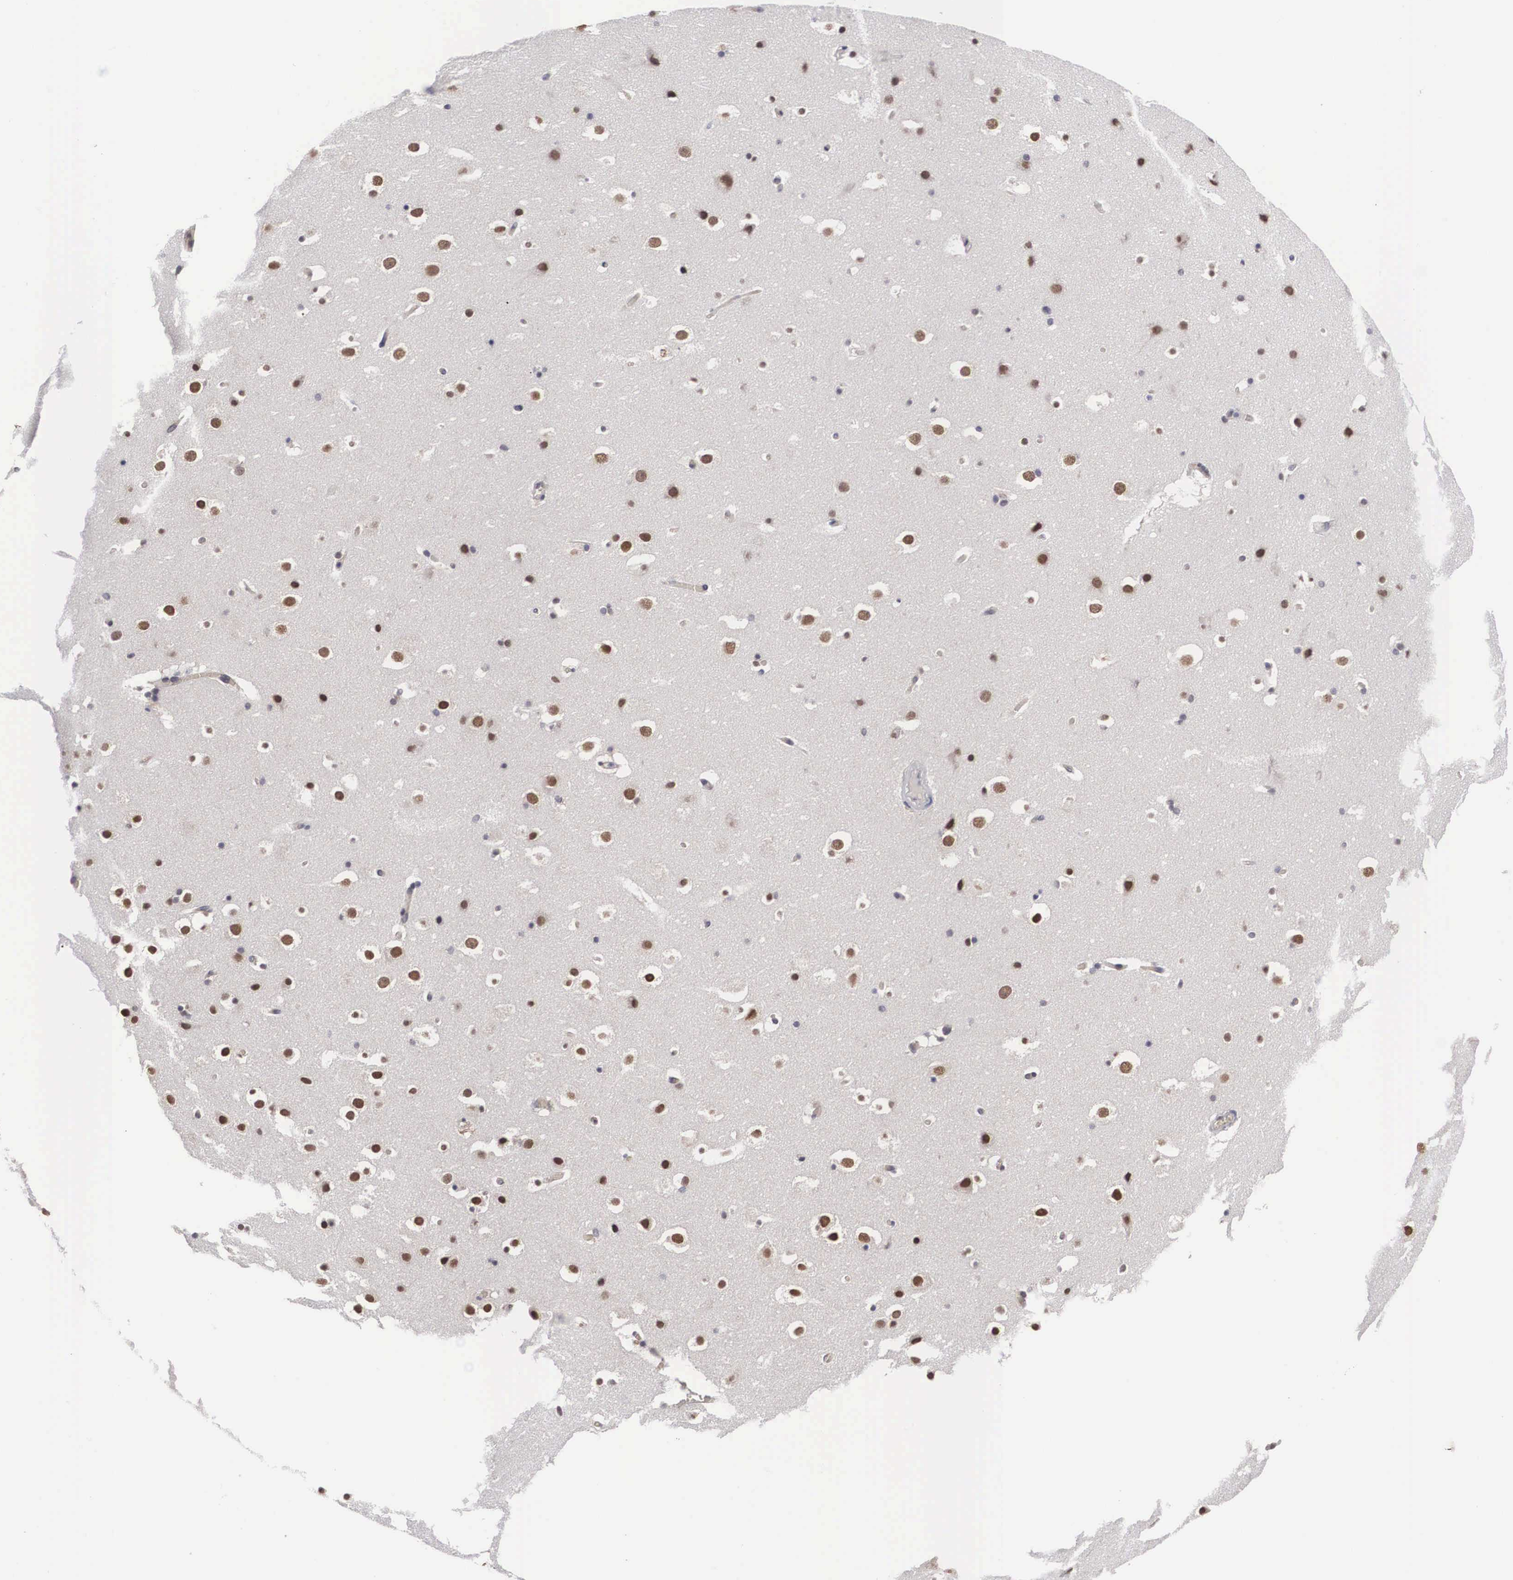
{"staining": {"intensity": "weak", "quantity": "<25%", "location": "nuclear"}, "tissue": "hippocampus", "cell_type": "Glial cells", "image_type": "normal", "snomed": [{"axis": "morphology", "description": "Normal tissue, NOS"}, {"axis": "topography", "description": "Hippocampus"}], "caption": "Immunohistochemical staining of normal hippocampus shows no significant staining in glial cells.", "gene": "OTX2", "patient": {"sex": "male", "age": 45}}